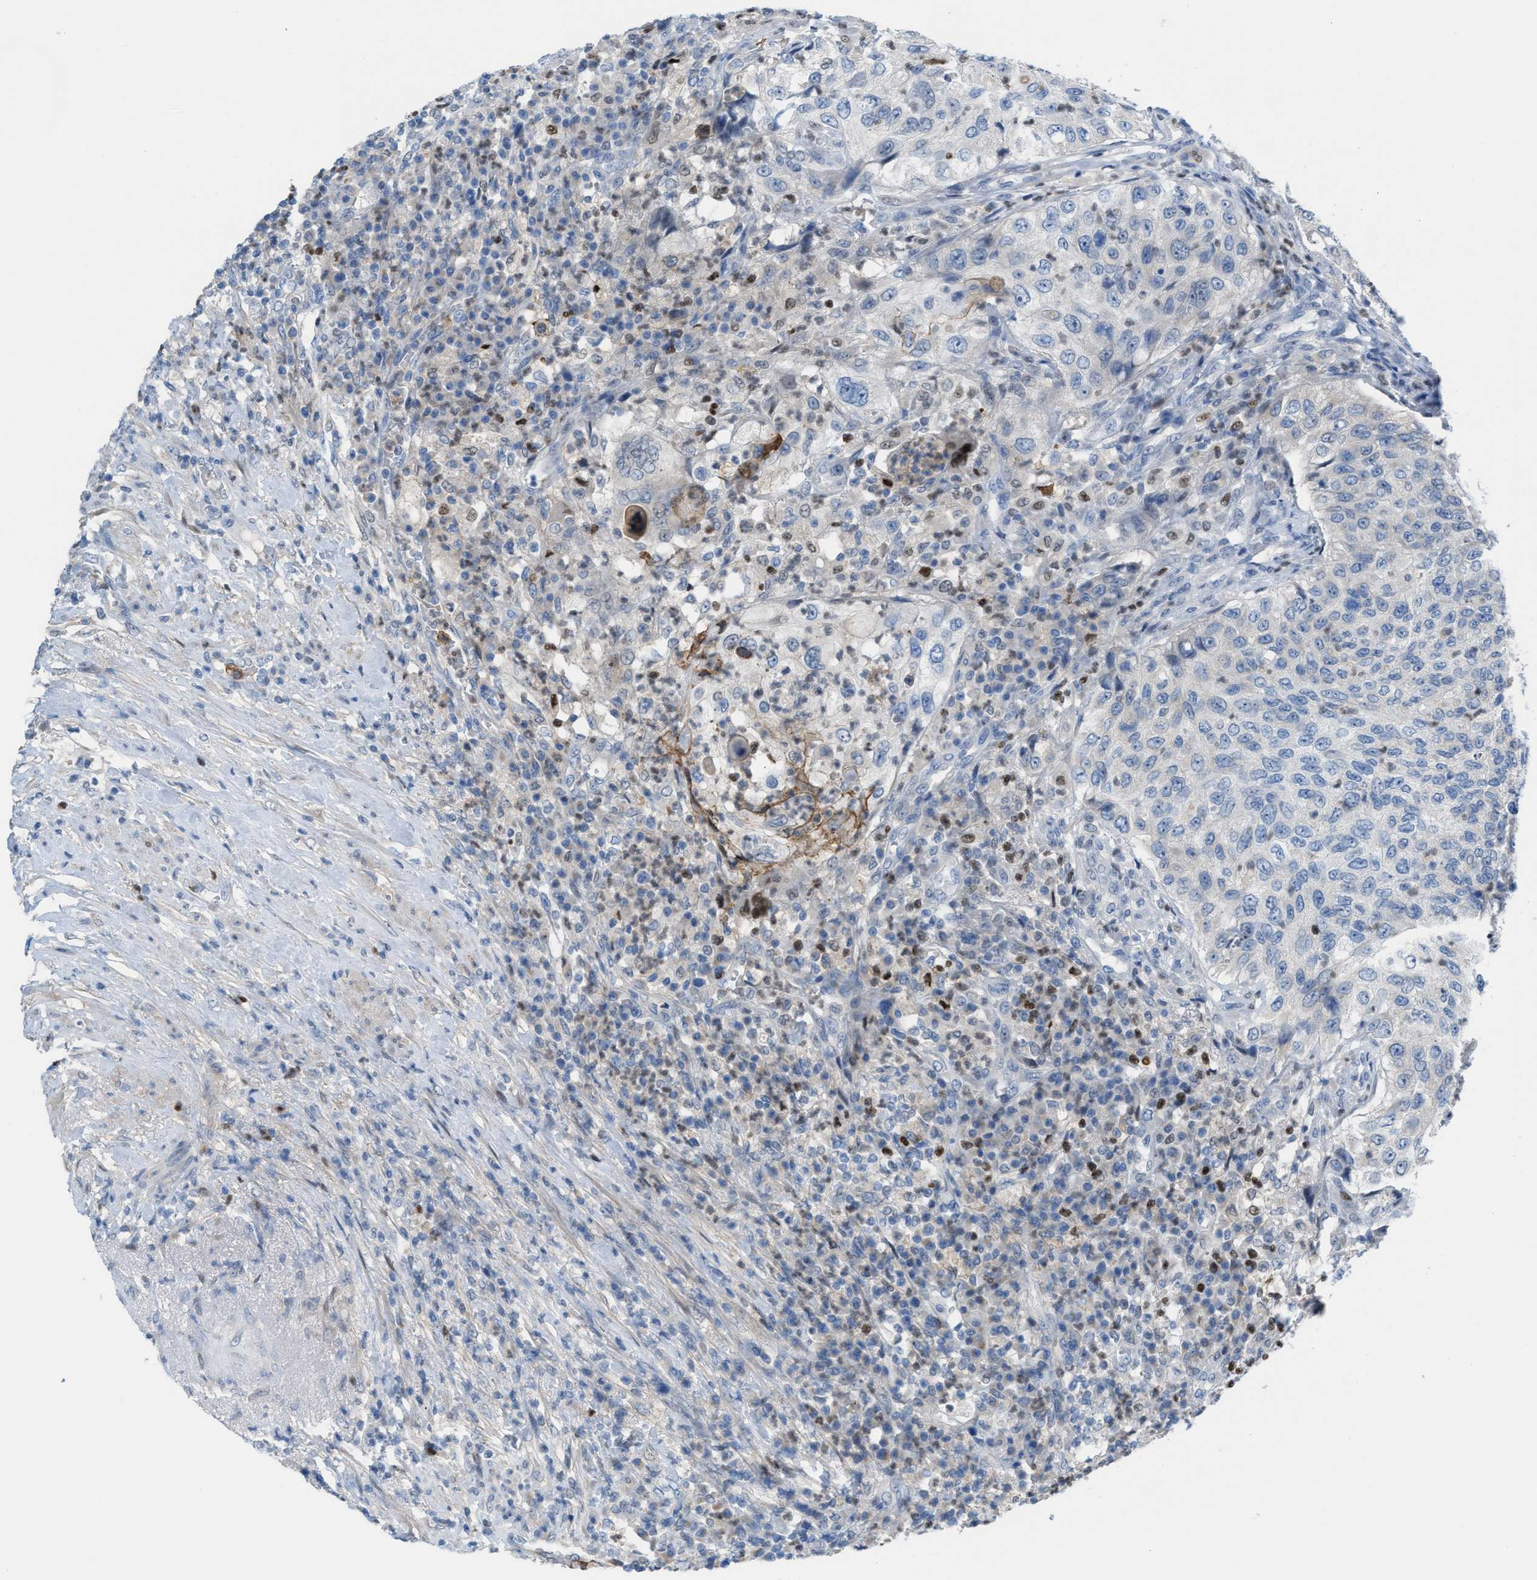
{"staining": {"intensity": "negative", "quantity": "none", "location": "none"}, "tissue": "urothelial cancer", "cell_type": "Tumor cells", "image_type": "cancer", "snomed": [{"axis": "morphology", "description": "Urothelial carcinoma, High grade"}, {"axis": "topography", "description": "Urinary bladder"}], "caption": "DAB immunohistochemical staining of high-grade urothelial carcinoma displays no significant positivity in tumor cells.", "gene": "PPM1D", "patient": {"sex": "female", "age": 60}}